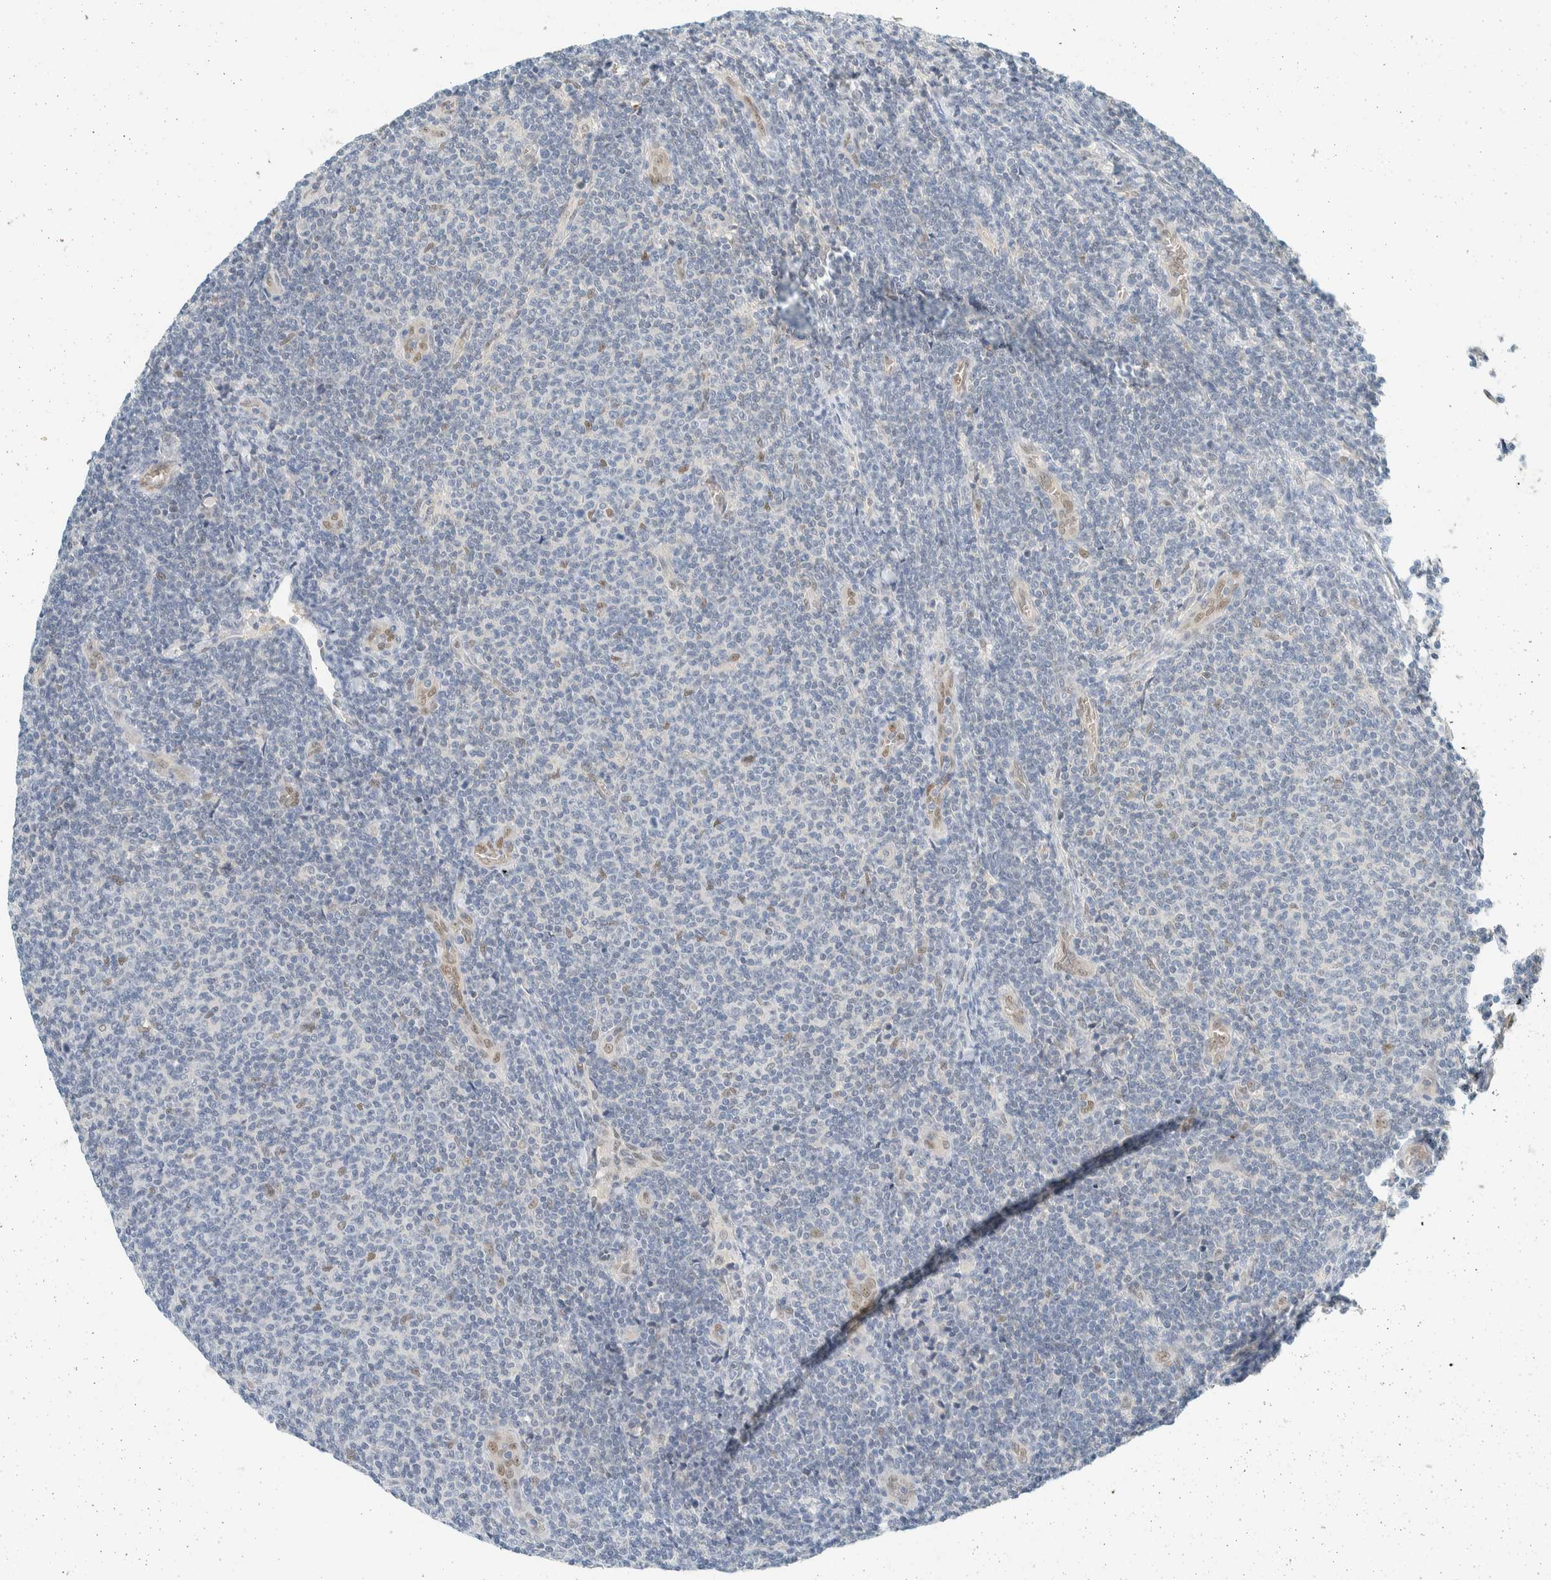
{"staining": {"intensity": "negative", "quantity": "none", "location": "none"}, "tissue": "lymphoma", "cell_type": "Tumor cells", "image_type": "cancer", "snomed": [{"axis": "morphology", "description": "Malignant lymphoma, non-Hodgkin's type, Low grade"}, {"axis": "topography", "description": "Lymph node"}], "caption": "Immunohistochemistry (IHC) histopathology image of low-grade malignant lymphoma, non-Hodgkin's type stained for a protein (brown), which reveals no staining in tumor cells.", "gene": "TSTD2", "patient": {"sex": "male", "age": 66}}